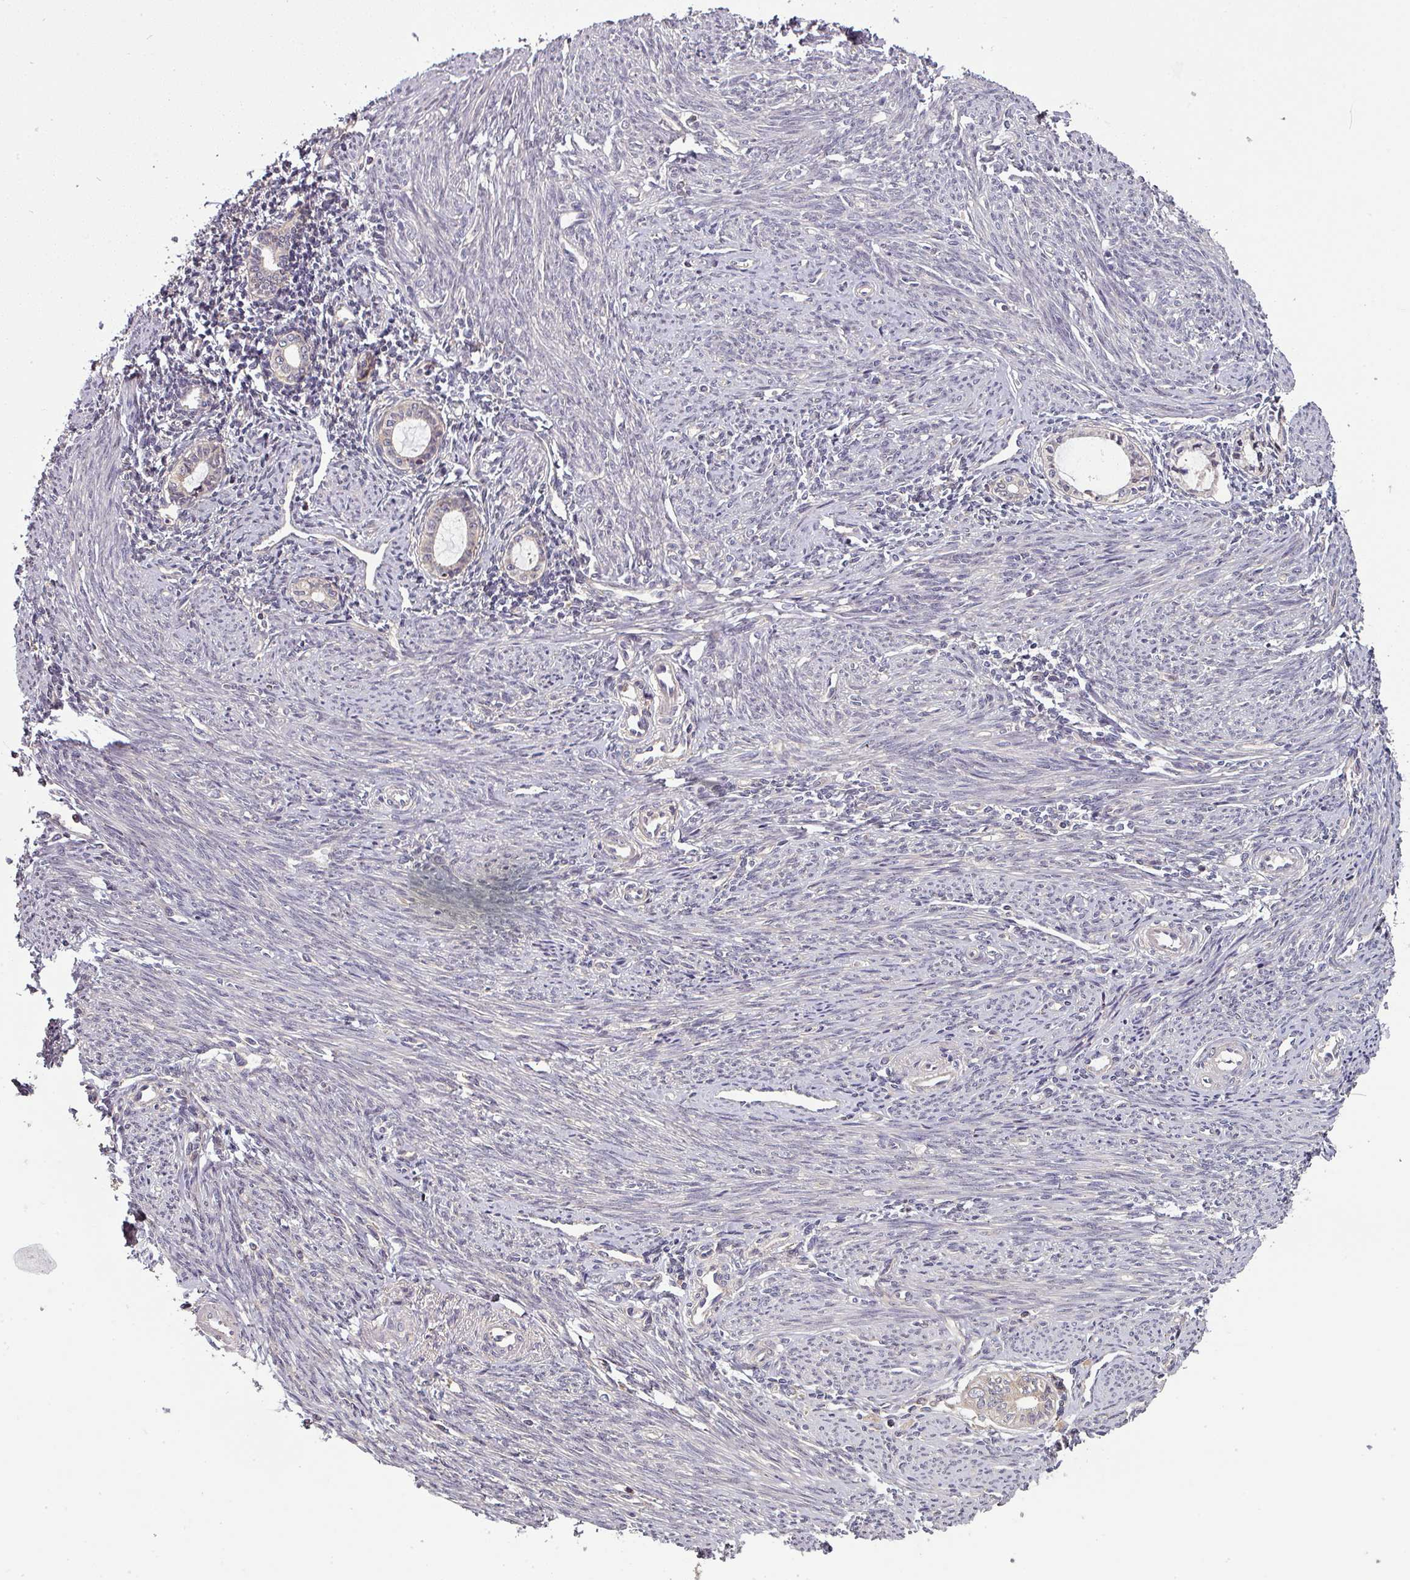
{"staining": {"intensity": "negative", "quantity": "none", "location": "none"}, "tissue": "endometrium", "cell_type": "Cells in endometrial stroma", "image_type": "normal", "snomed": [{"axis": "morphology", "description": "Normal tissue, NOS"}, {"axis": "topography", "description": "Endometrium"}], "caption": "DAB (3,3'-diaminobenzidine) immunohistochemical staining of normal endometrium demonstrates no significant staining in cells in endometrial stroma.", "gene": "GSKIP", "patient": {"sex": "female", "age": 63}}